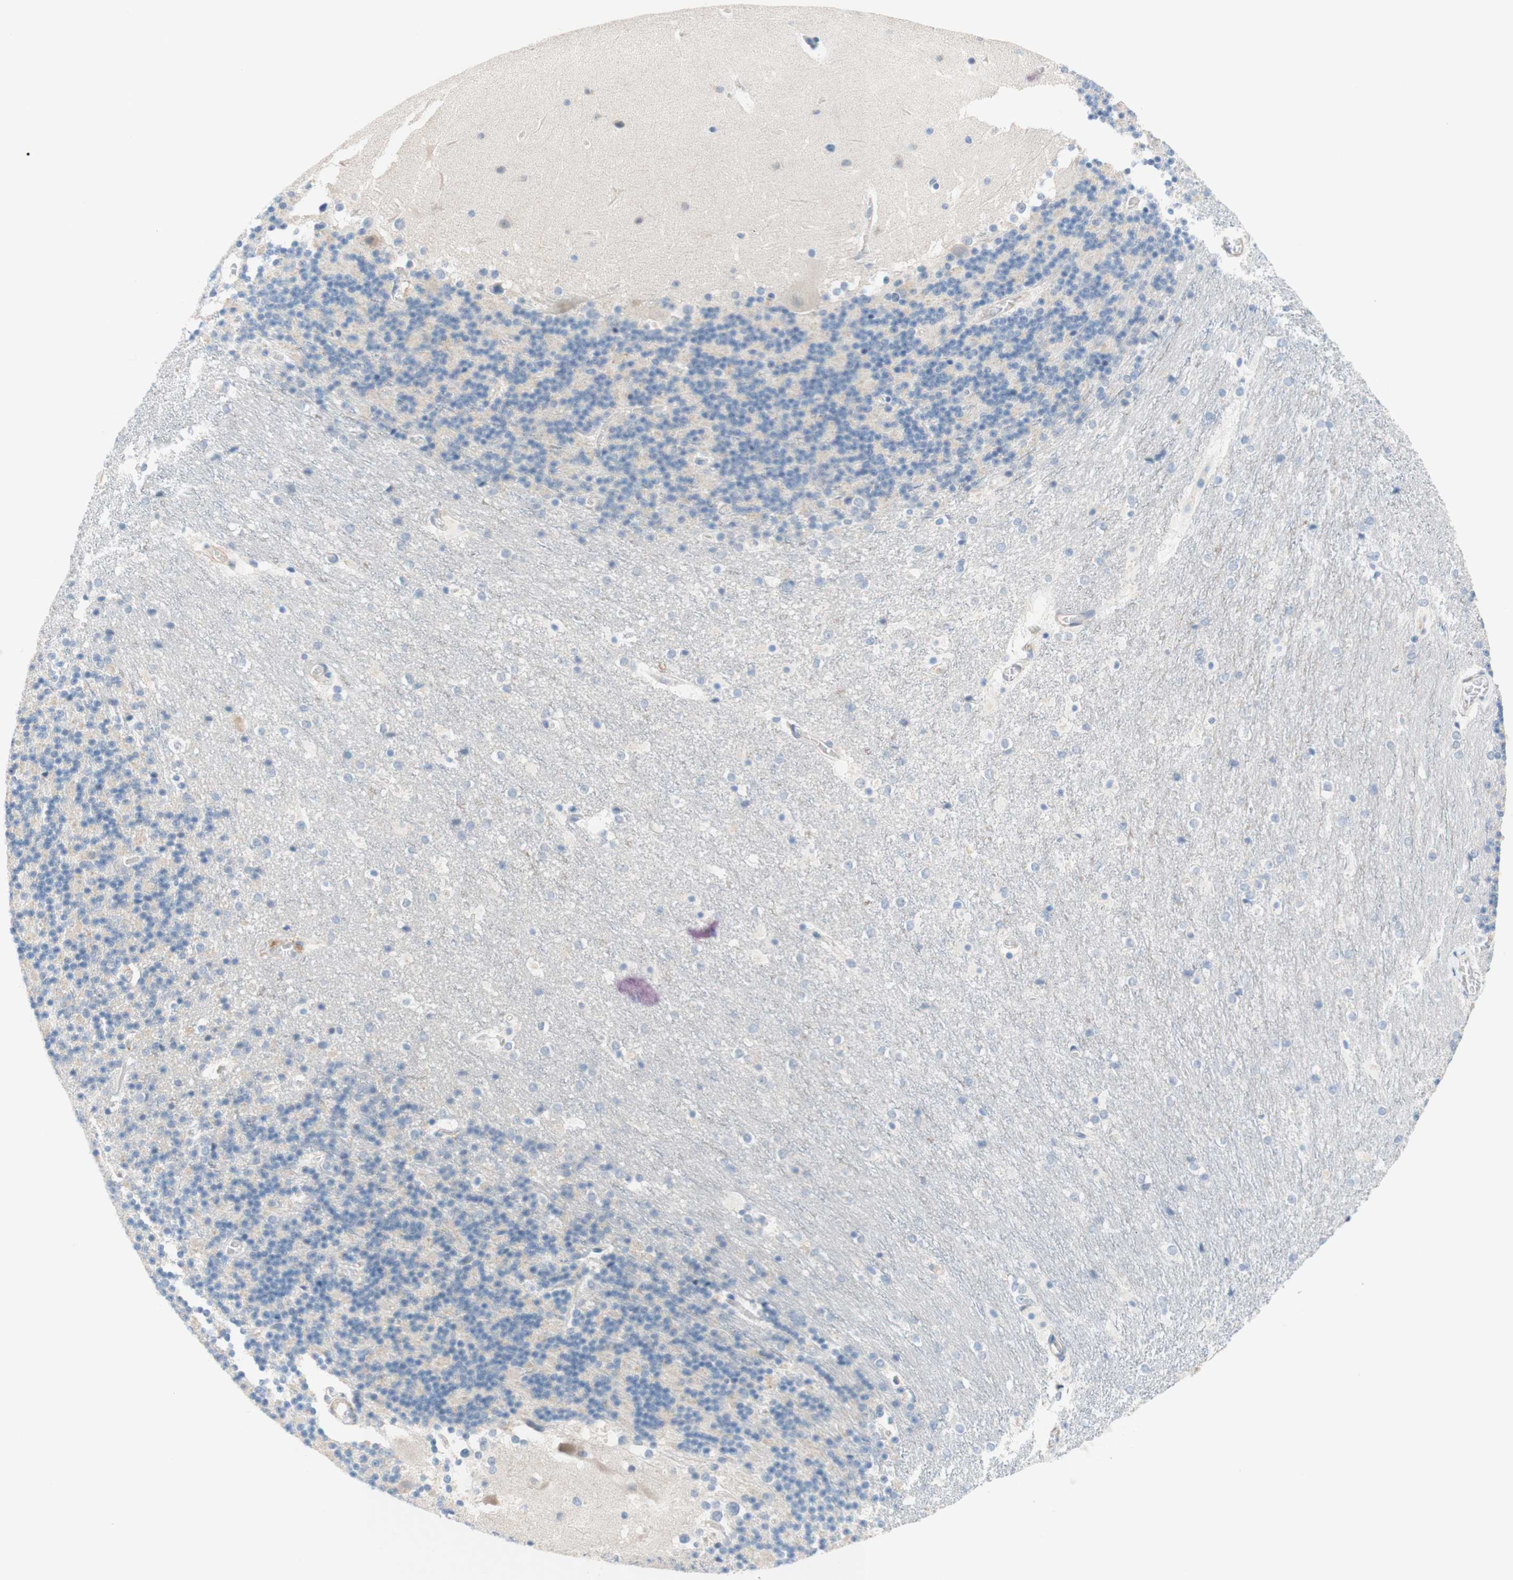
{"staining": {"intensity": "weak", "quantity": "<25%", "location": "cytoplasmic/membranous"}, "tissue": "cerebellum", "cell_type": "Cells in granular layer", "image_type": "normal", "snomed": [{"axis": "morphology", "description": "Normal tissue, NOS"}, {"axis": "topography", "description": "Cerebellum"}], "caption": "Immunohistochemistry histopathology image of benign cerebellum: human cerebellum stained with DAB (3,3'-diaminobenzidine) reveals no significant protein expression in cells in granular layer. (DAB immunohistochemistry (IHC) with hematoxylin counter stain).", "gene": "ENTREP2", "patient": {"sex": "female", "age": 19}}